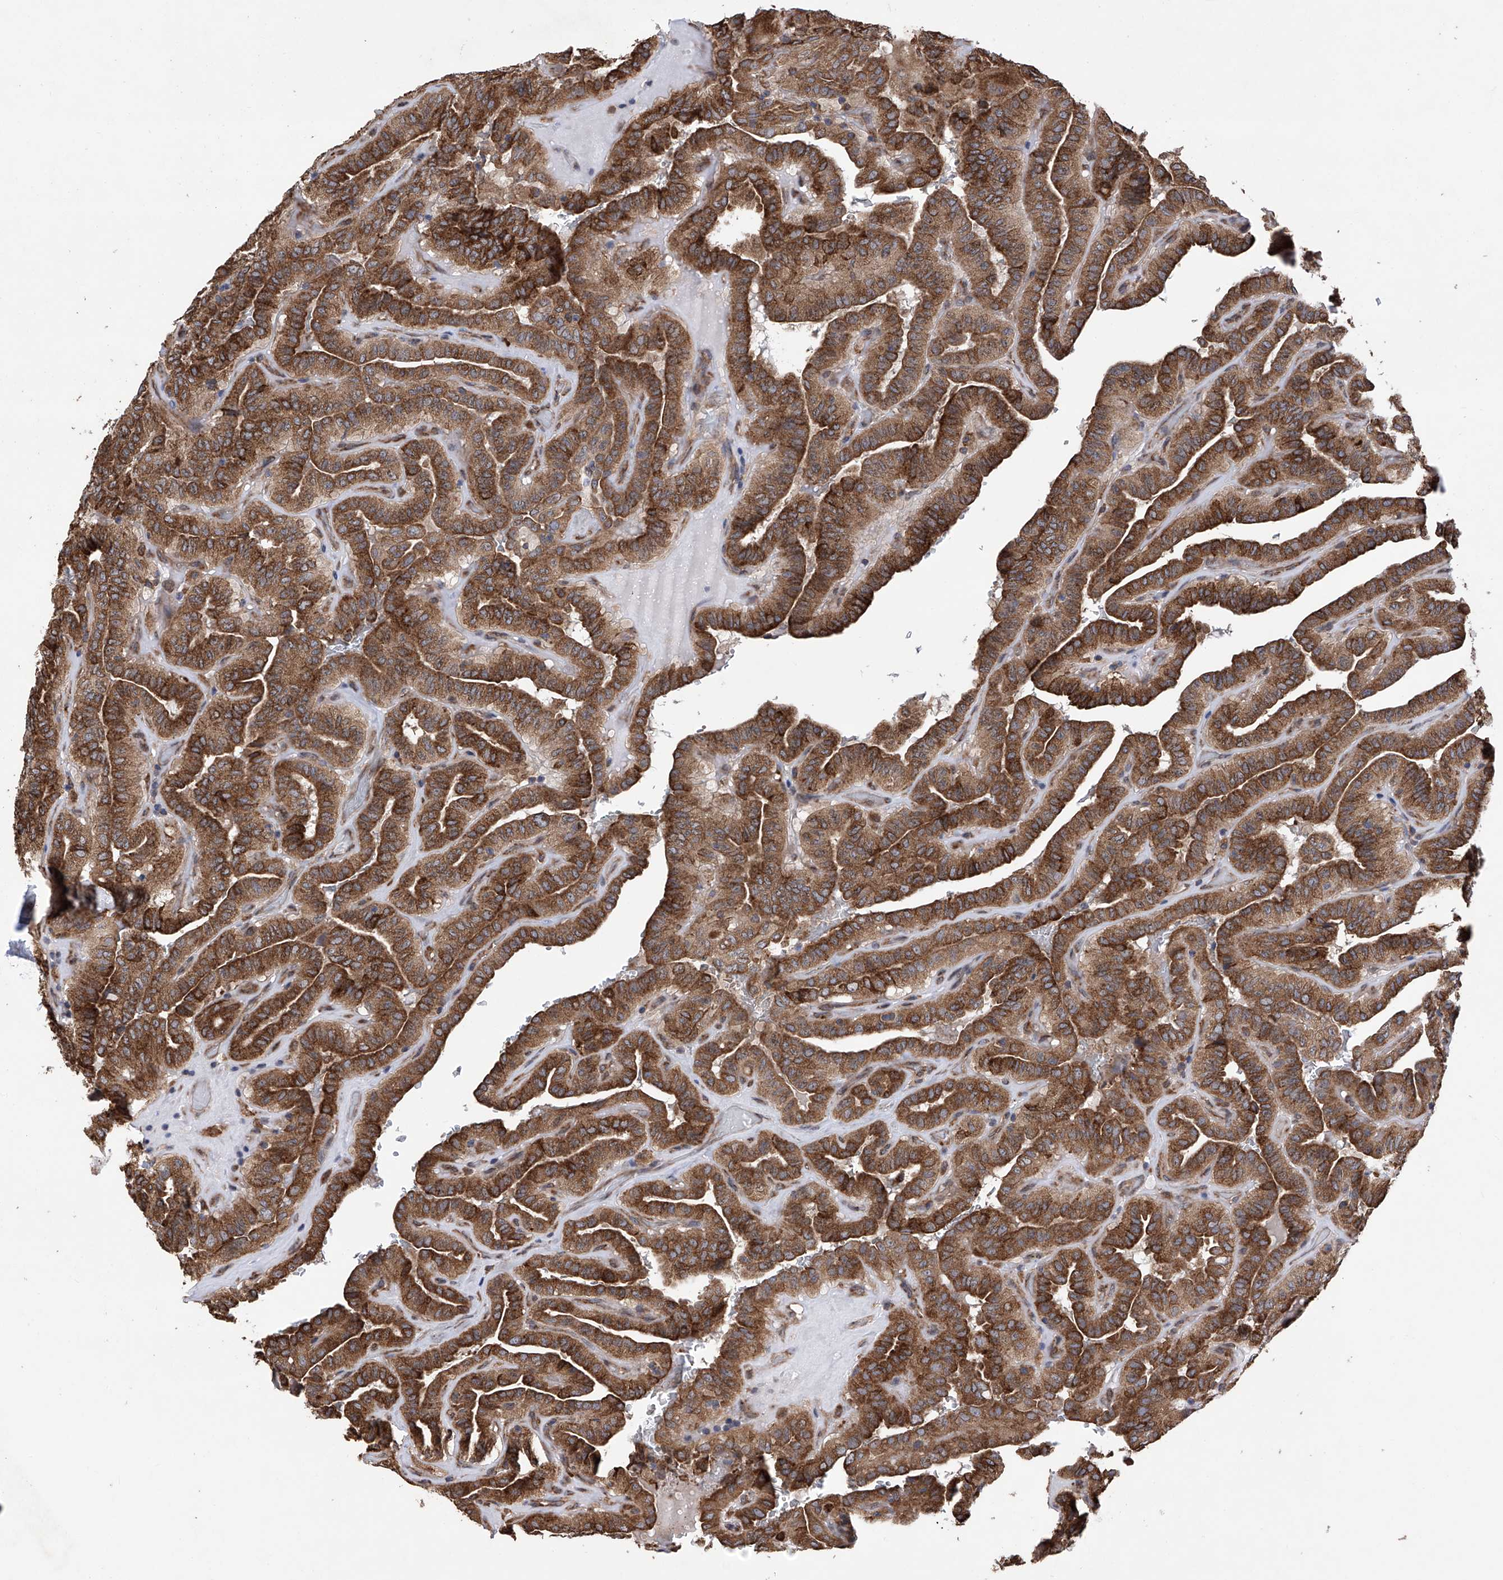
{"staining": {"intensity": "strong", "quantity": ">75%", "location": "cytoplasmic/membranous"}, "tissue": "thyroid cancer", "cell_type": "Tumor cells", "image_type": "cancer", "snomed": [{"axis": "morphology", "description": "Papillary adenocarcinoma, NOS"}, {"axis": "topography", "description": "Thyroid gland"}], "caption": "Strong cytoplasmic/membranous staining for a protein is identified in approximately >75% of tumor cells of thyroid papillary adenocarcinoma using IHC.", "gene": "DNAH8", "patient": {"sex": "male", "age": 77}}